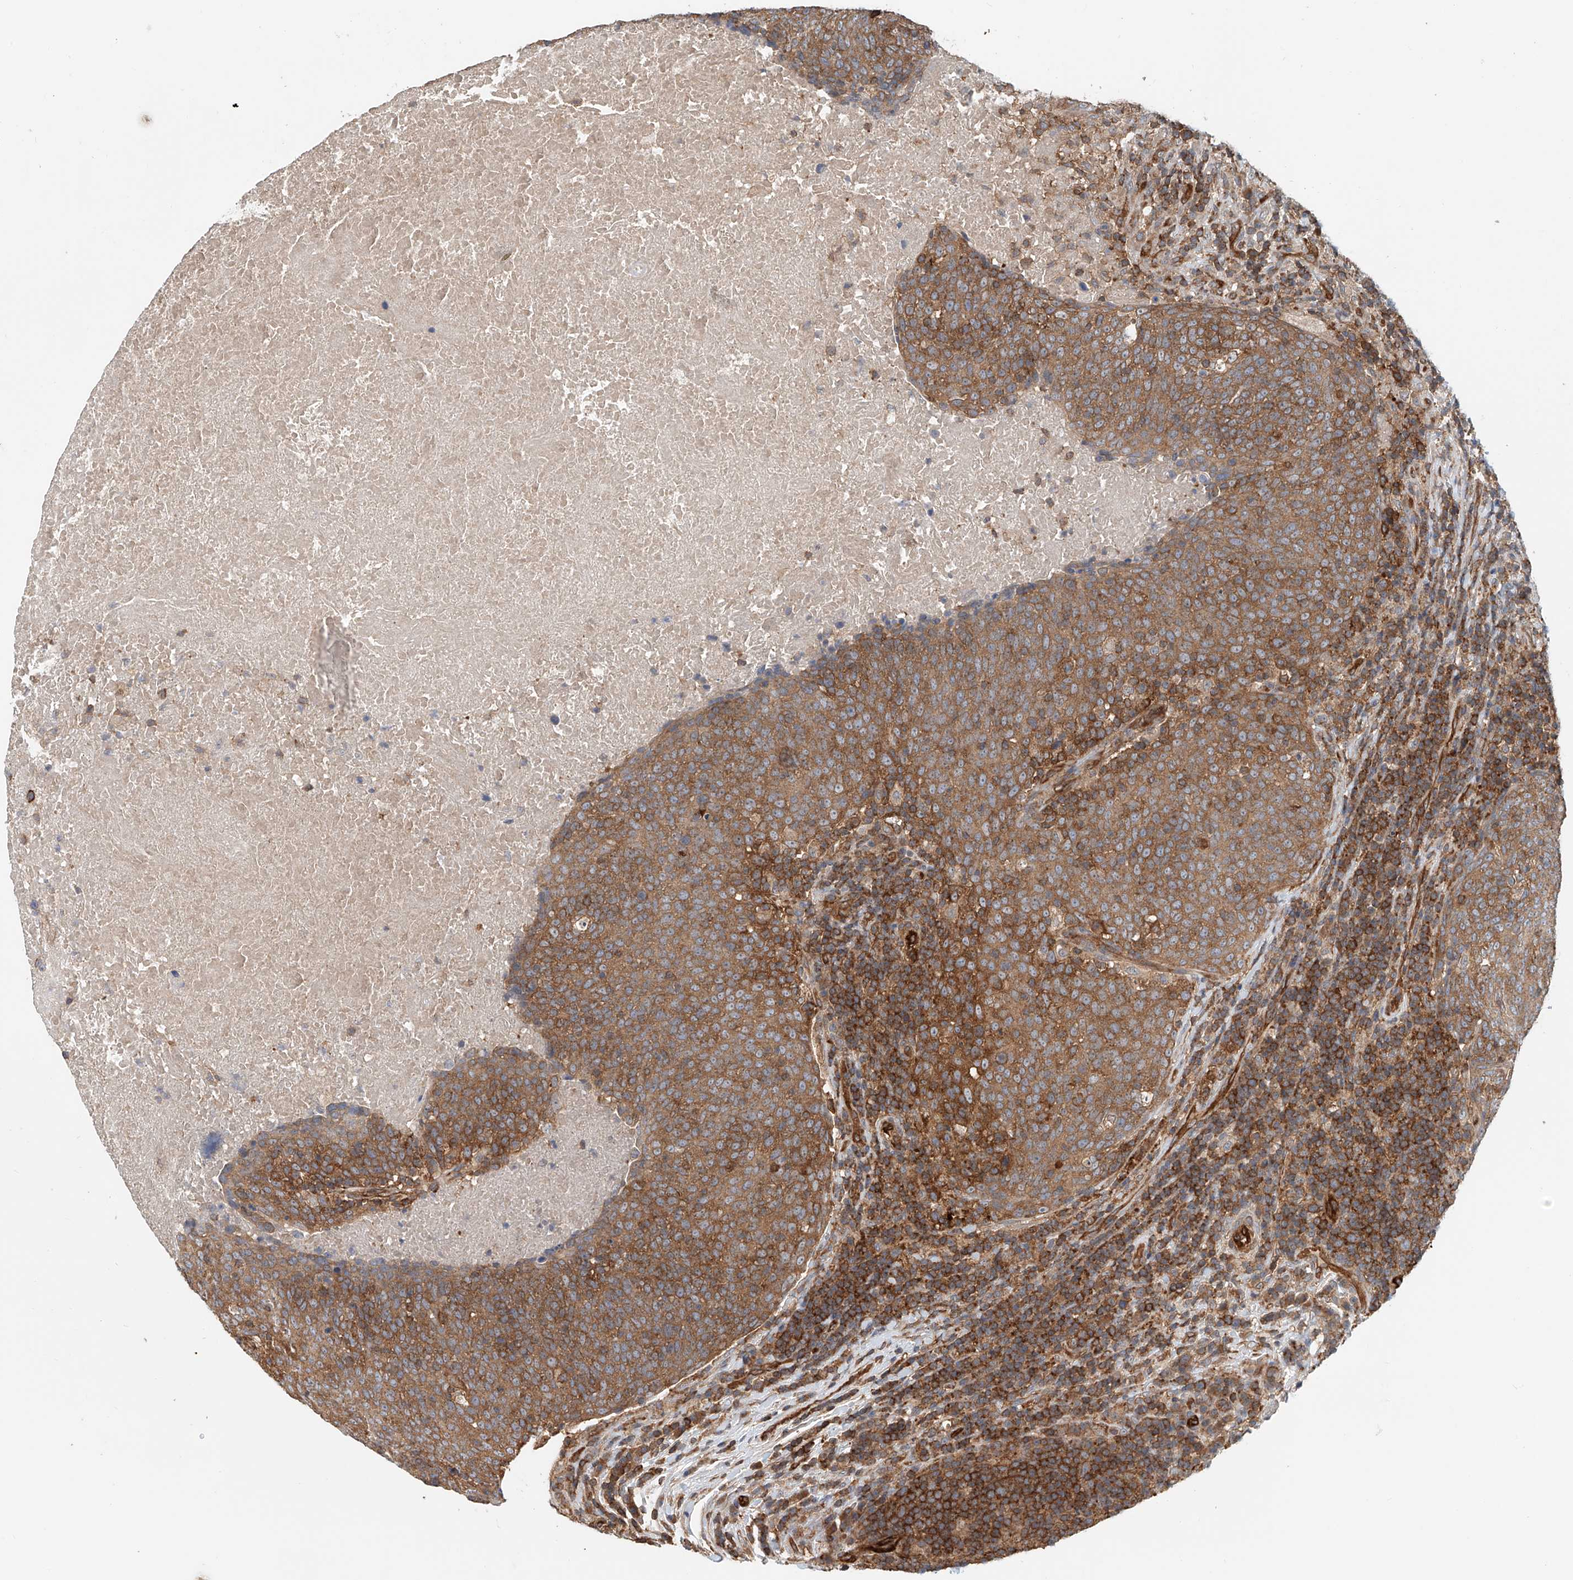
{"staining": {"intensity": "moderate", "quantity": ">75%", "location": "cytoplasmic/membranous"}, "tissue": "head and neck cancer", "cell_type": "Tumor cells", "image_type": "cancer", "snomed": [{"axis": "morphology", "description": "Squamous cell carcinoma, NOS"}, {"axis": "morphology", "description": "Squamous cell carcinoma, metastatic, NOS"}, {"axis": "topography", "description": "Lymph node"}, {"axis": "topography", "description": "Head-Neck"}], "caption": "Head and neck cancer (squamous cell carcinoma) stained with a protein marker shows moderate staining in tumor cells.", "gene": "FRYL", "patient": {"sex": "male", "age": 62}}